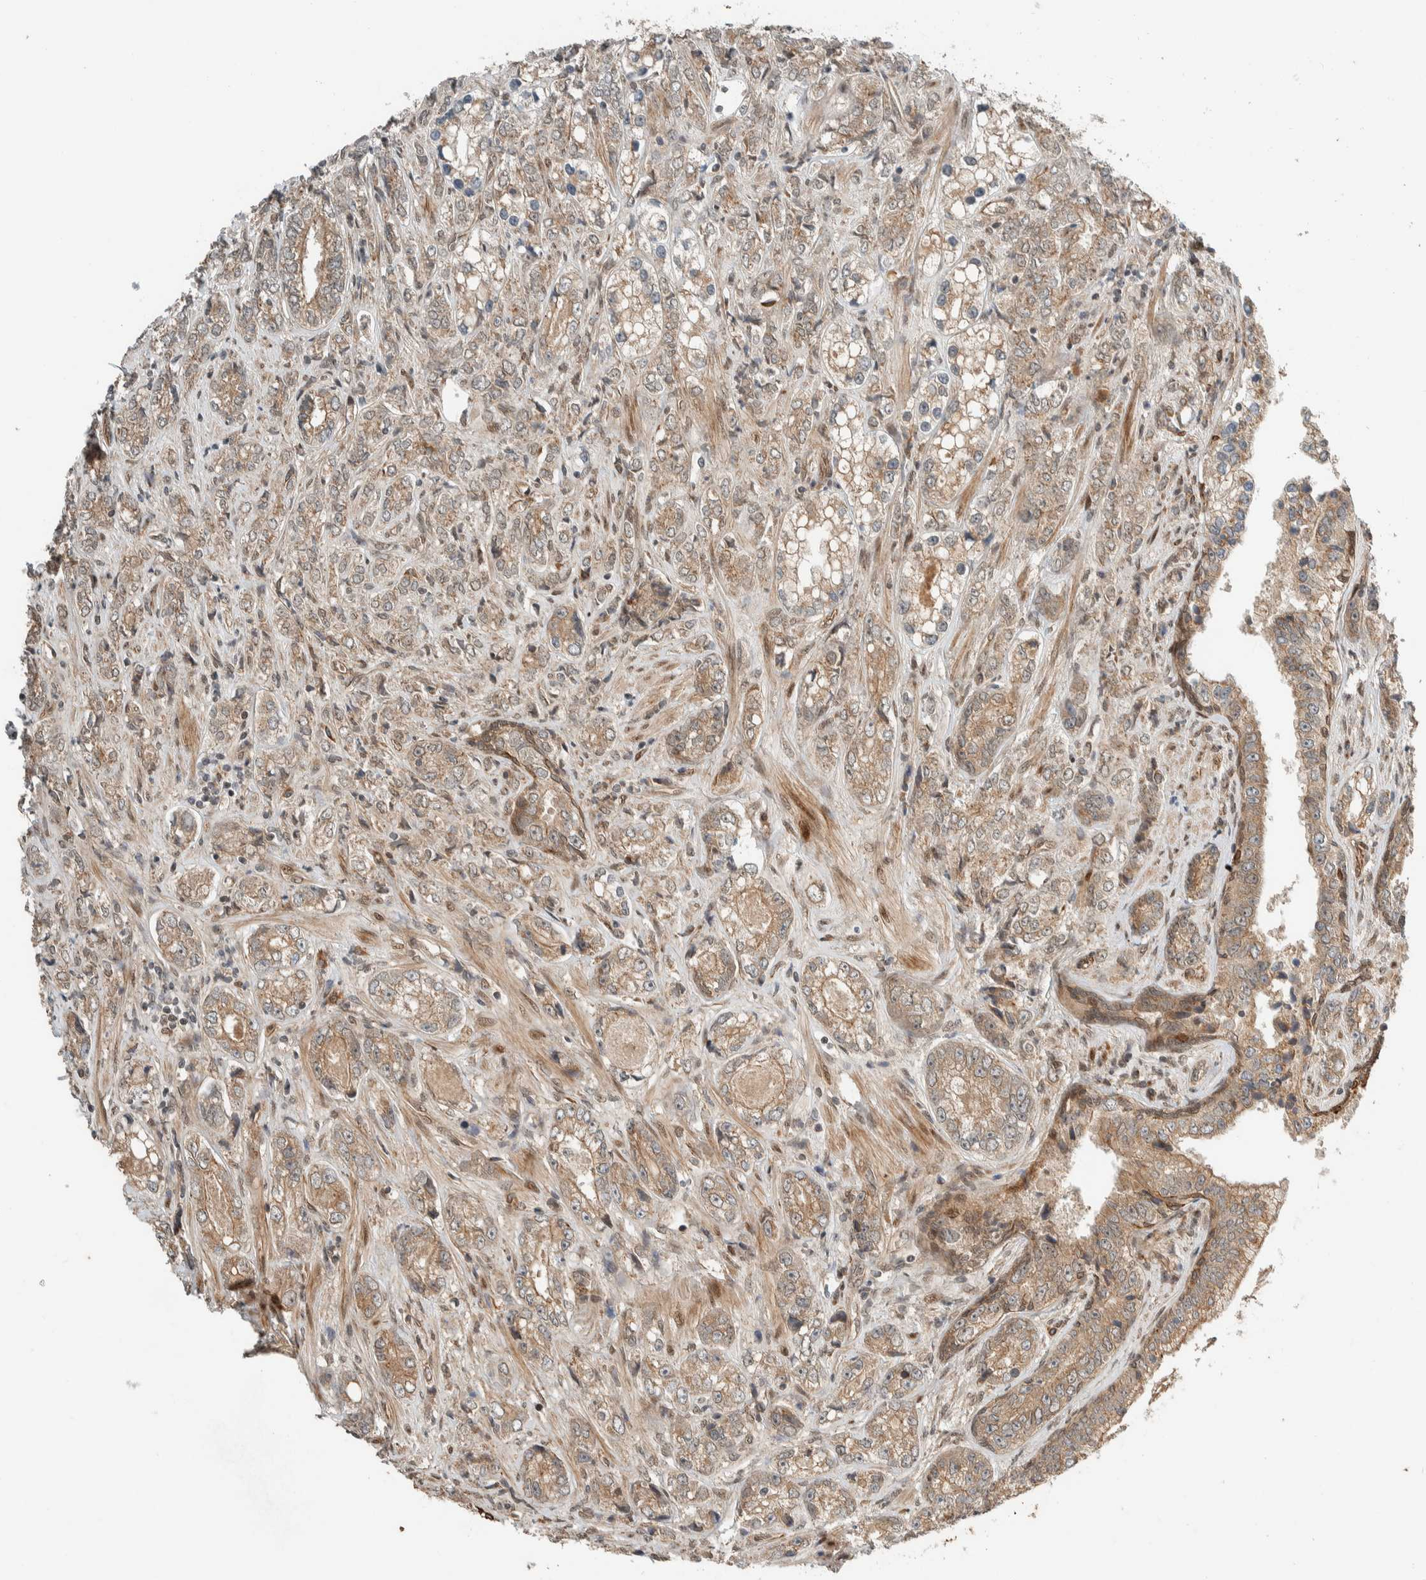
{"staining": {"intensity": "moderate", "quantity": ">75%", "location": "cytoplasmic/membranous"}, "tissue": "prostate cancer", "cell_type": "Tumor cells", "image_type": "cancer", "snomed": [{"axis": "morphology", "description": "Adenocarcinoma, High grade"}, {"axis": "topography", "description": "Prostate"}], "caption": "DAB immunohistochemical staining of prostate cancer (high-grade adenocarcinoma) displays moderate cytoplasmic/membranous protein staining in approximately >75% of tumor cells. The staining was performed using DAB (3,3'-diaminobenzidine) to visualize the protein expression in brown, while the nuclei were stained in blue with hematoxylin (Magnification: 20x).", "gene": "STXBP4", "patient": {"sex": "male", "age": 61}}